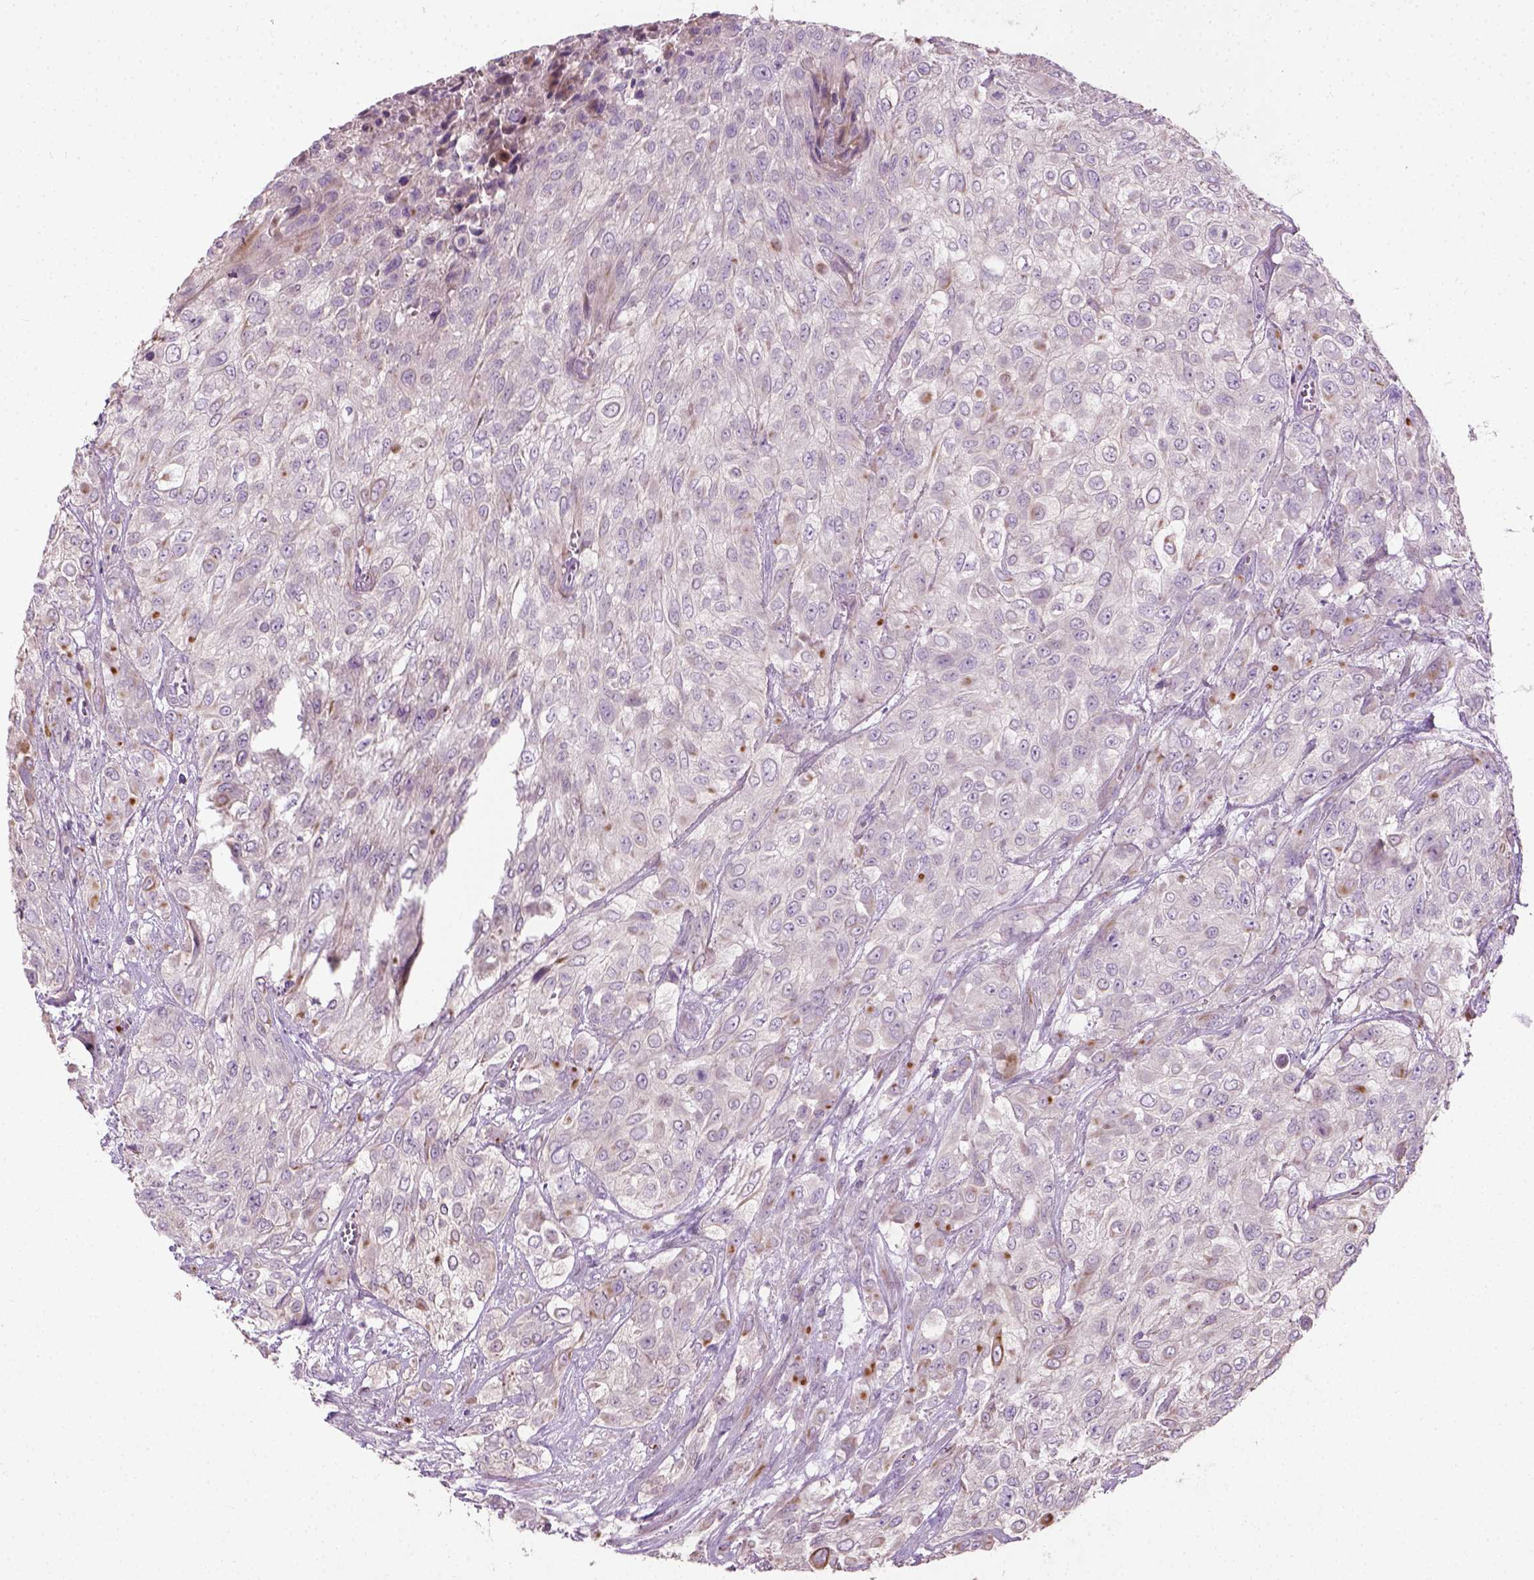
{"staining": {"intensity": "moderate", "quantity": "<25%", "location": "cytoplasmic/membranous"}, "tissue": "urothelial cancer", "cell_type": "Tumor cells", "image_type": "cancer", "snomed": [{"axis": "morphology", "description": "Urothelial carcinoma, High grade"}, {"axis": "topography", "description": "Urinary bladder"}], "caption": "High-grade urothelial carcinoma stained for a protein reveals moderate cytoplasmic/membranous positivity in tumor cells.", "gene": "PKP3", "patient": {"sex": "male", "age": 57}}